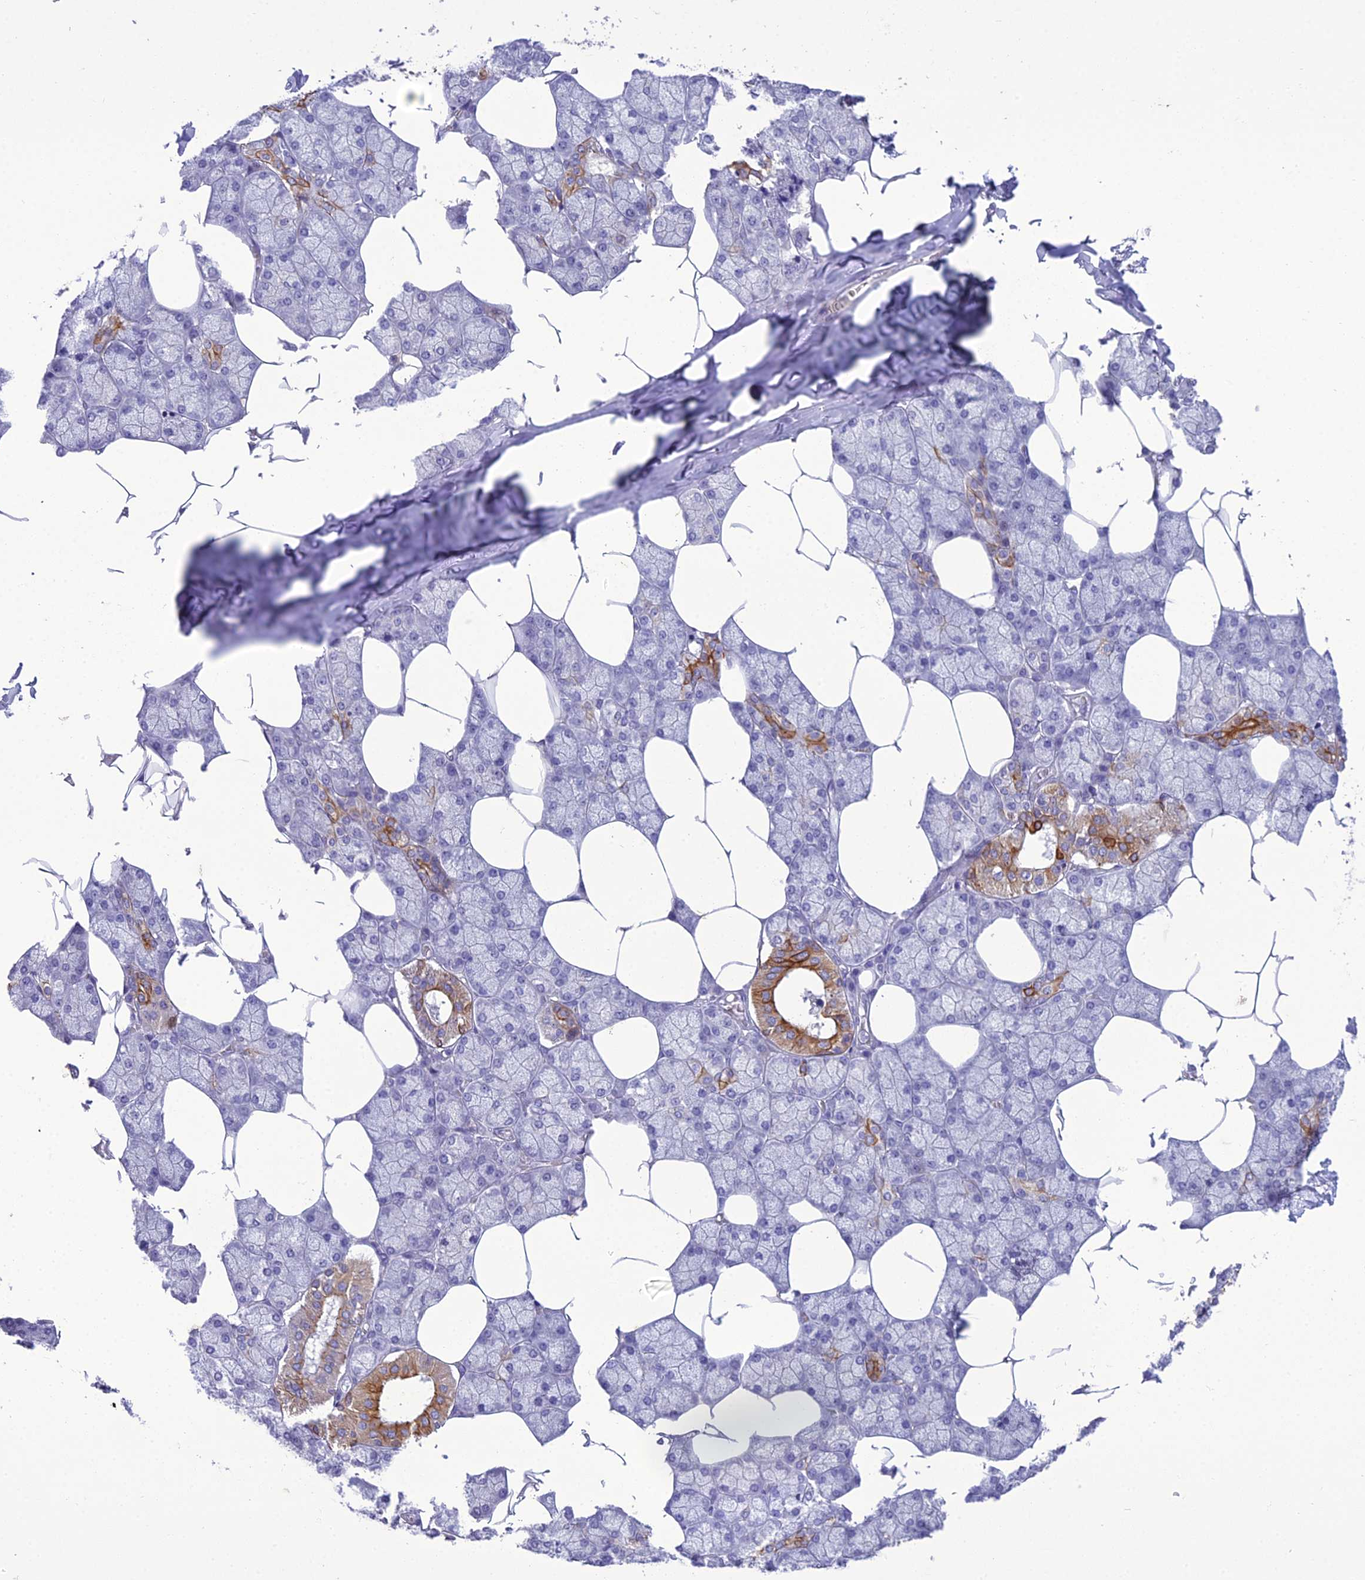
{"staining": {"intensity": "moderate", "quantity": "<25%", "location": "cytoplasmic/membranous"}, "tissue": "salivary gland", "cell_type": "Glandular cells", "image_type": "normal", "snomed": [{"axis": "morphology", "description": "Normal tissue, NOS"}, {"axis": "topography", "description": "Salivary gland"}], "caption": "Unremarkable salivary gland exhibits moderate cytoplasmic/membranous staining in about <25% of glandular cells Immunohistochemistry stains the protein in brown and the nuclei are stained blue..", "gene": "SCRT1", "patient": {"sex": "male", "age": 62}}